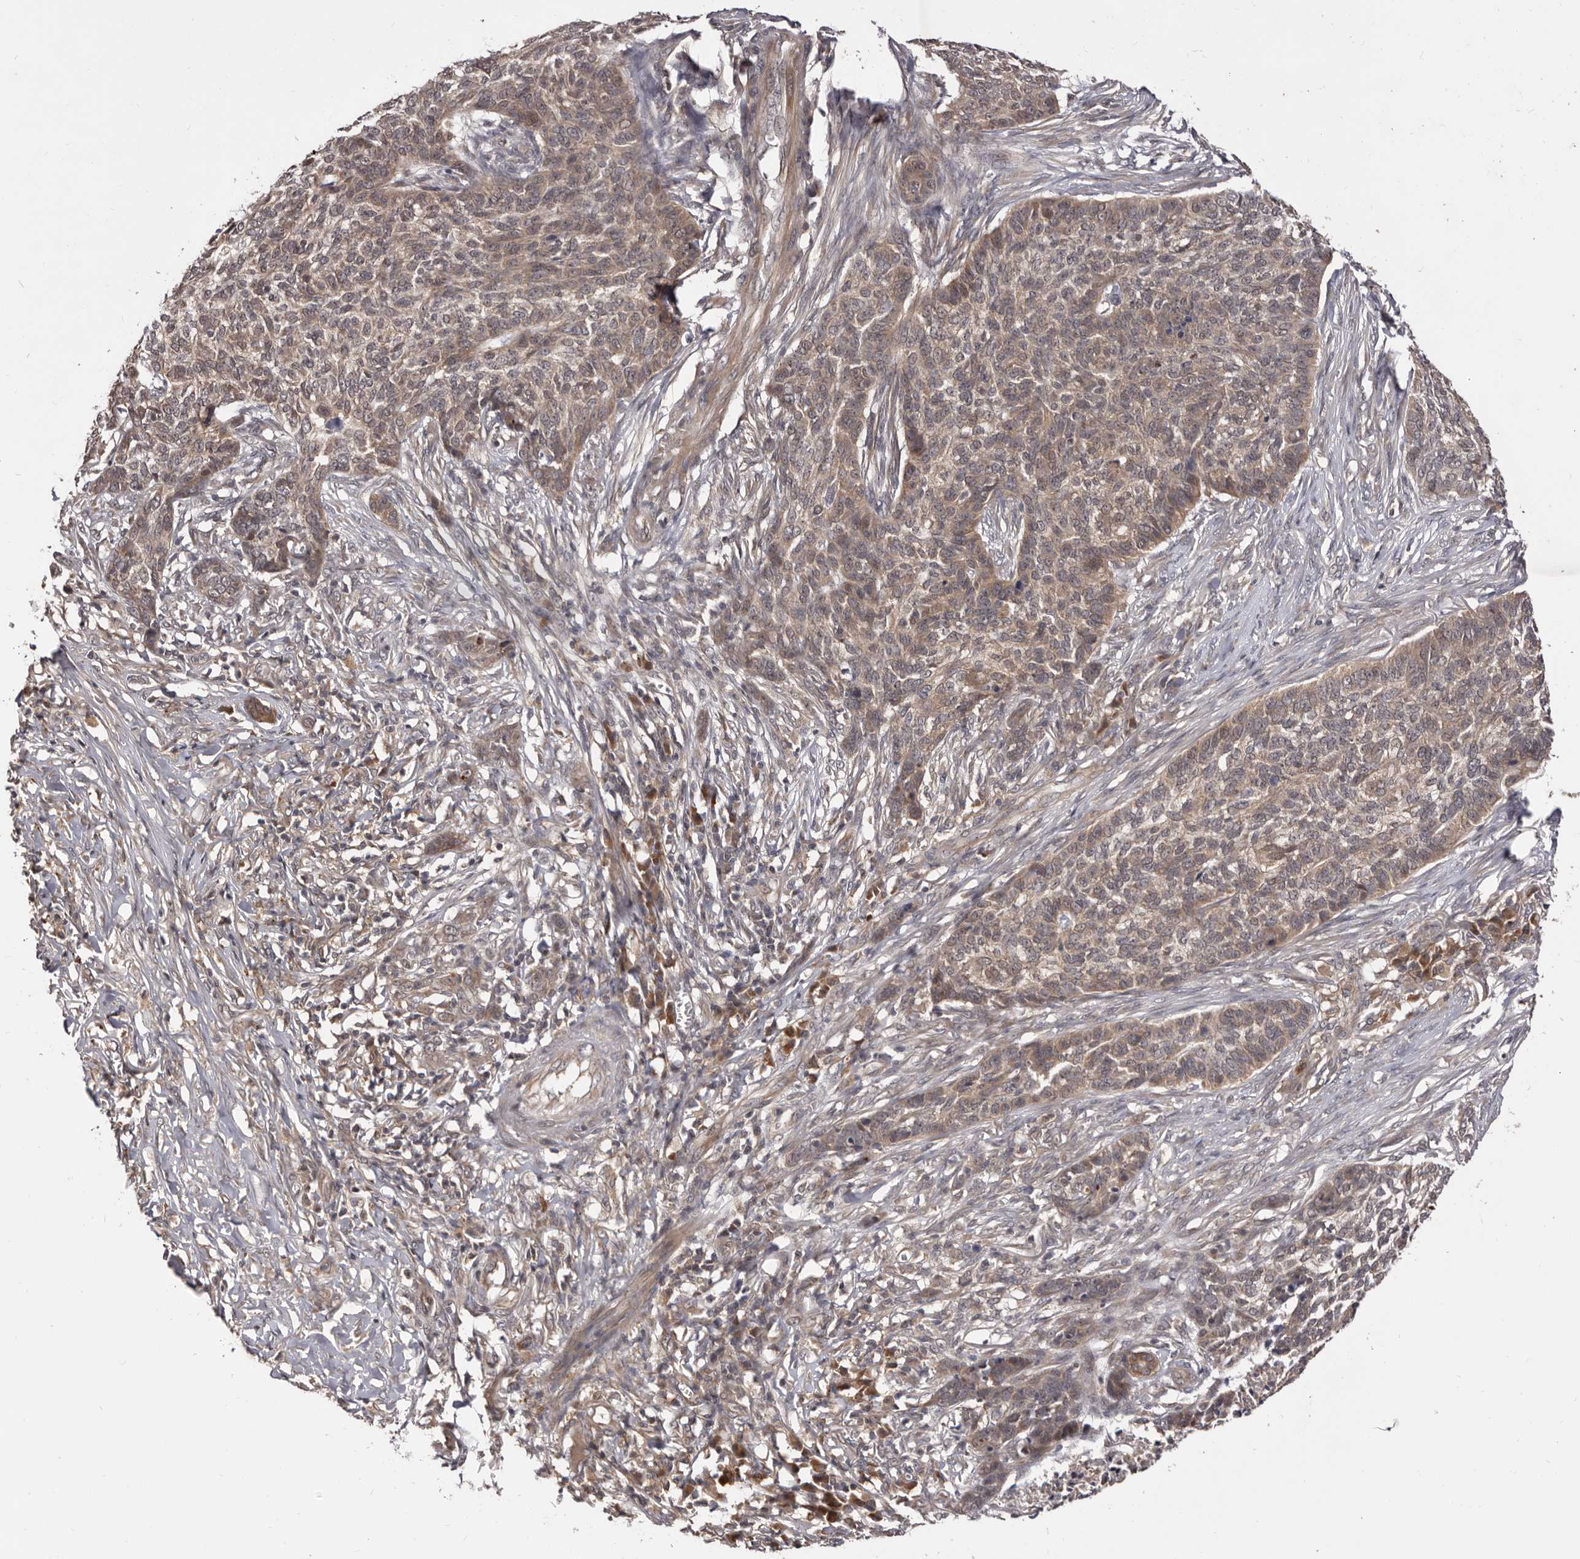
{"staining": {"intensity": "weak", "quantity": ">75%", "location": "cytoplasmic/membranous"}, "tissue": "skin cancer", "cell_type": "Tumor cells", "image_type": "cancer", "snomed": [{"axis": "morphology", "description": "Basal cell carcinoma"}, {"axis": "topography", "description": "Skin"}], "caption": "About >75% of tumor cells in human skin basal cell carcinoma demonstrate weak cytoplasmic/membranous protein expression as visualized by brown immunohistochemical staining.", "gene": "MDP1", "patient": {"sex": "male", "age": 85}}